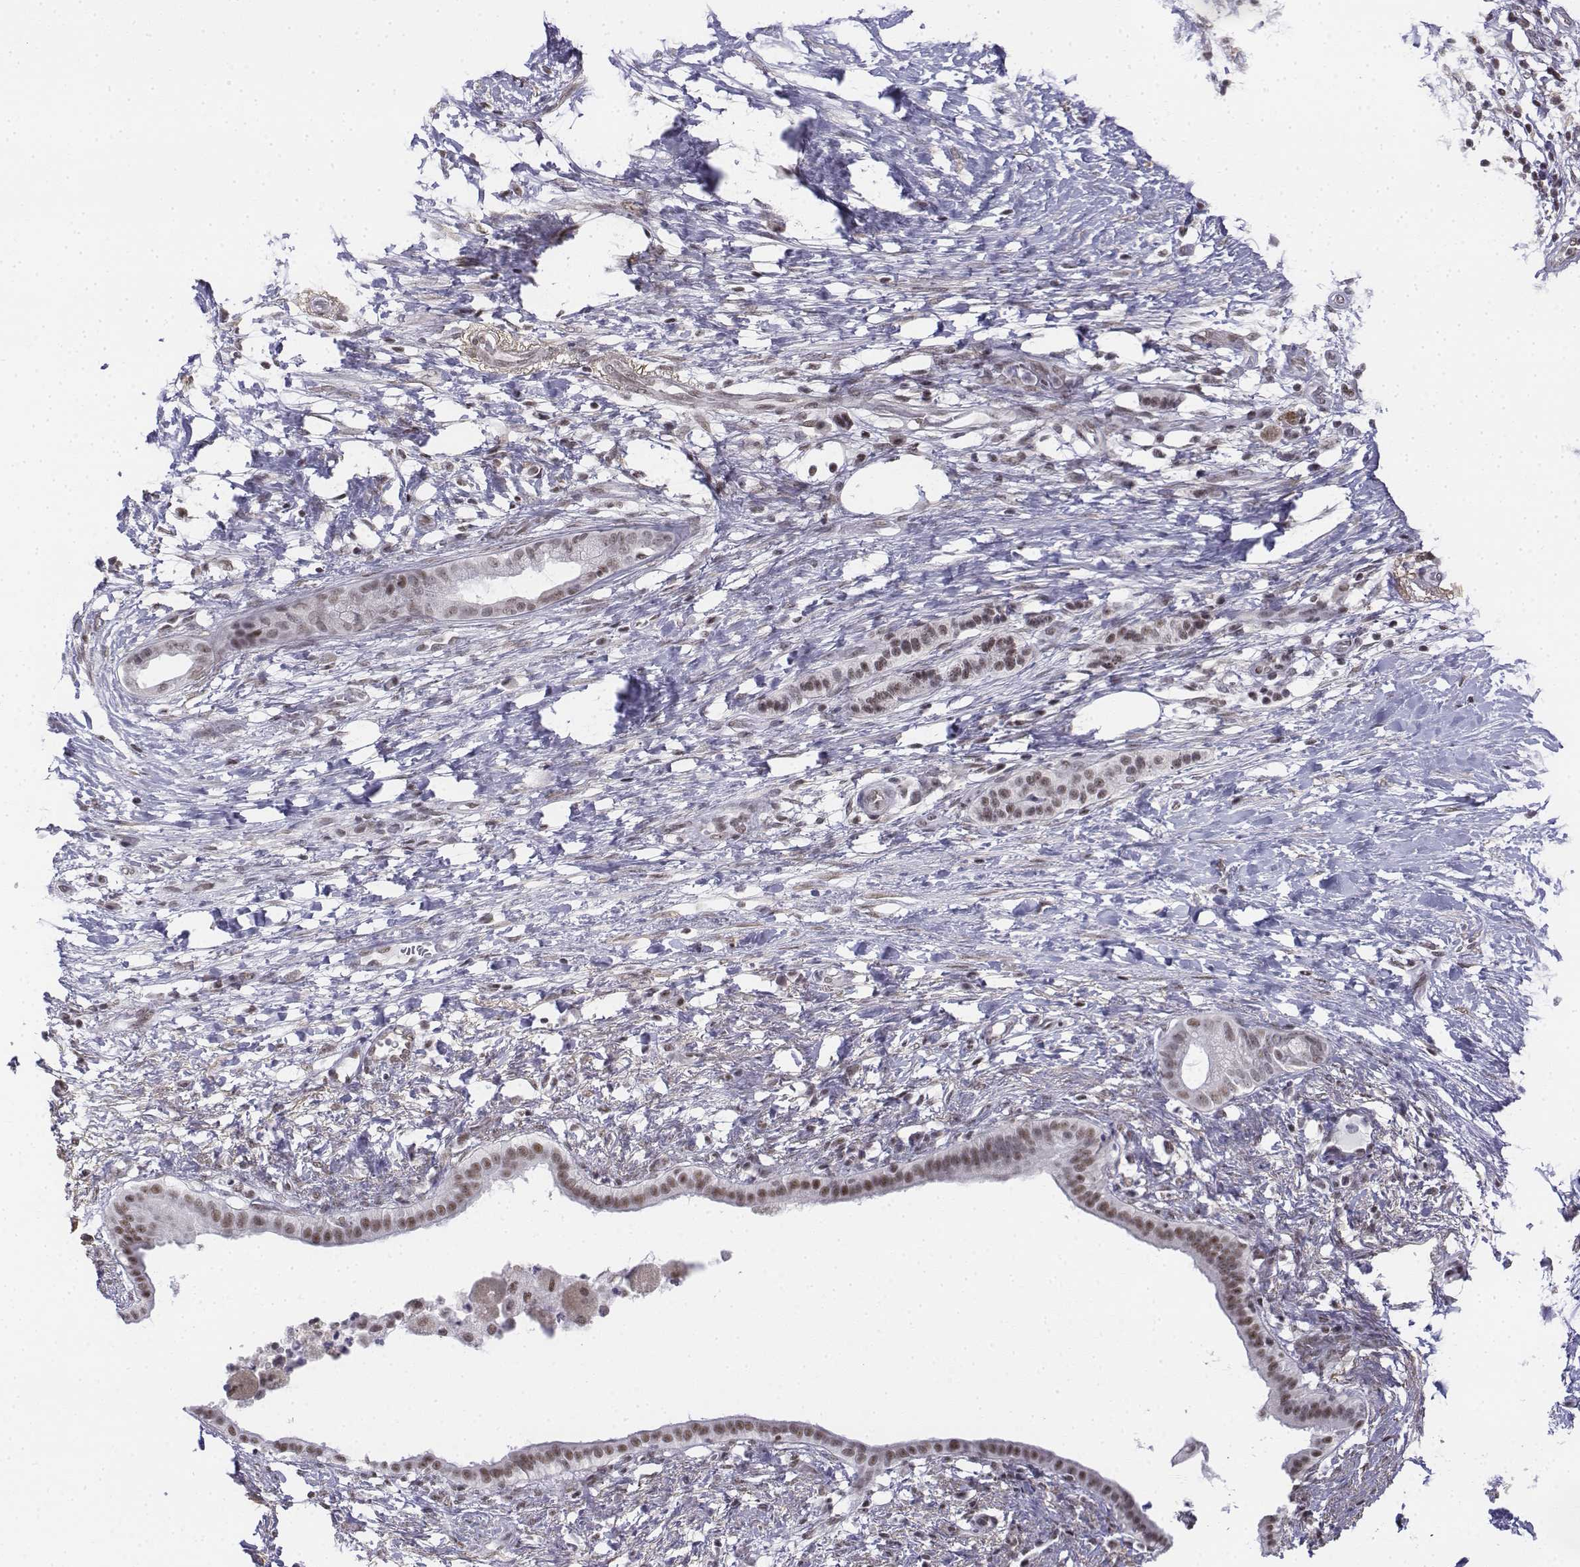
{"staining": {"intensity": "moderate", "quantity": ">75%", "location": "nuclear"}, "tissue": "pancreatic cancer", "cell_type": "Tumor cells", "image_type": "cancer", "snomed": [{"axis": "morphology", "description": "Adenocarcinoma, NOS"}, {"axis": "topography", "description": "Pancreas"}], "caption": "Human pancreatic cancer stained for a protein (brown) demonstrates moderate nuclear positive expression in approximately >75% of tumor cells.", "gene": "SETD1A", "patient": {"sex": "female", "age": 72}}